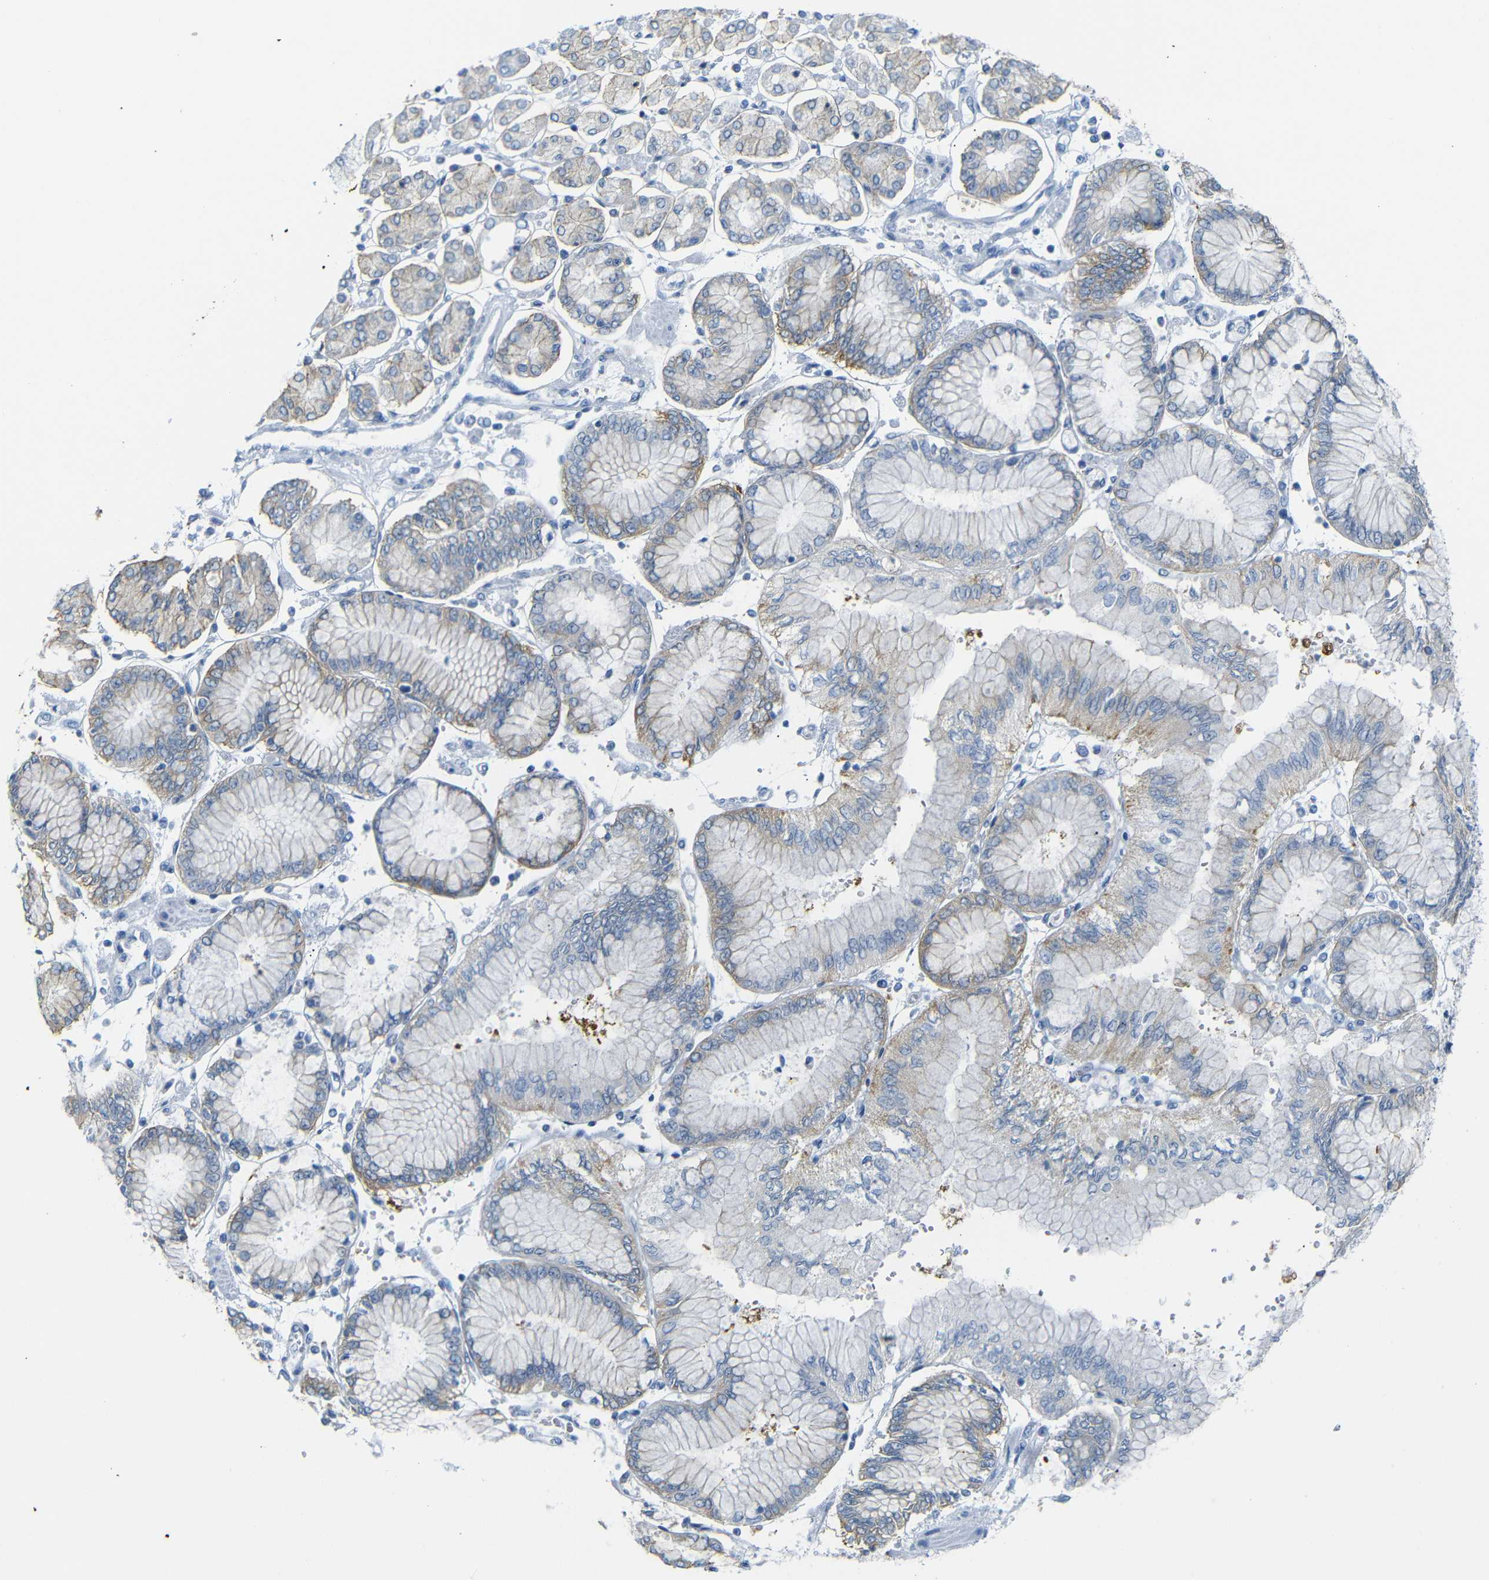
{"staining": {"intensity": "weak", "quantity": "<25%", "location": "cytoplasmic/membranous"}, "tissue": "stomach cancer", "cell_type": "Tumor cells", "image_type": "cancer", "snomed": [{"axis": "morphology", "description": "Adenocarcinoma, NOS"}, {"axis": "topography", "description": "Stomach"}], "caption": "Adenocarcinoma (stomach) was stained to show a protein in brown. There is no significant positivity in tumor cells.", "gene": "FCRL1", "patient": {"sex": "male", "age": 76}}